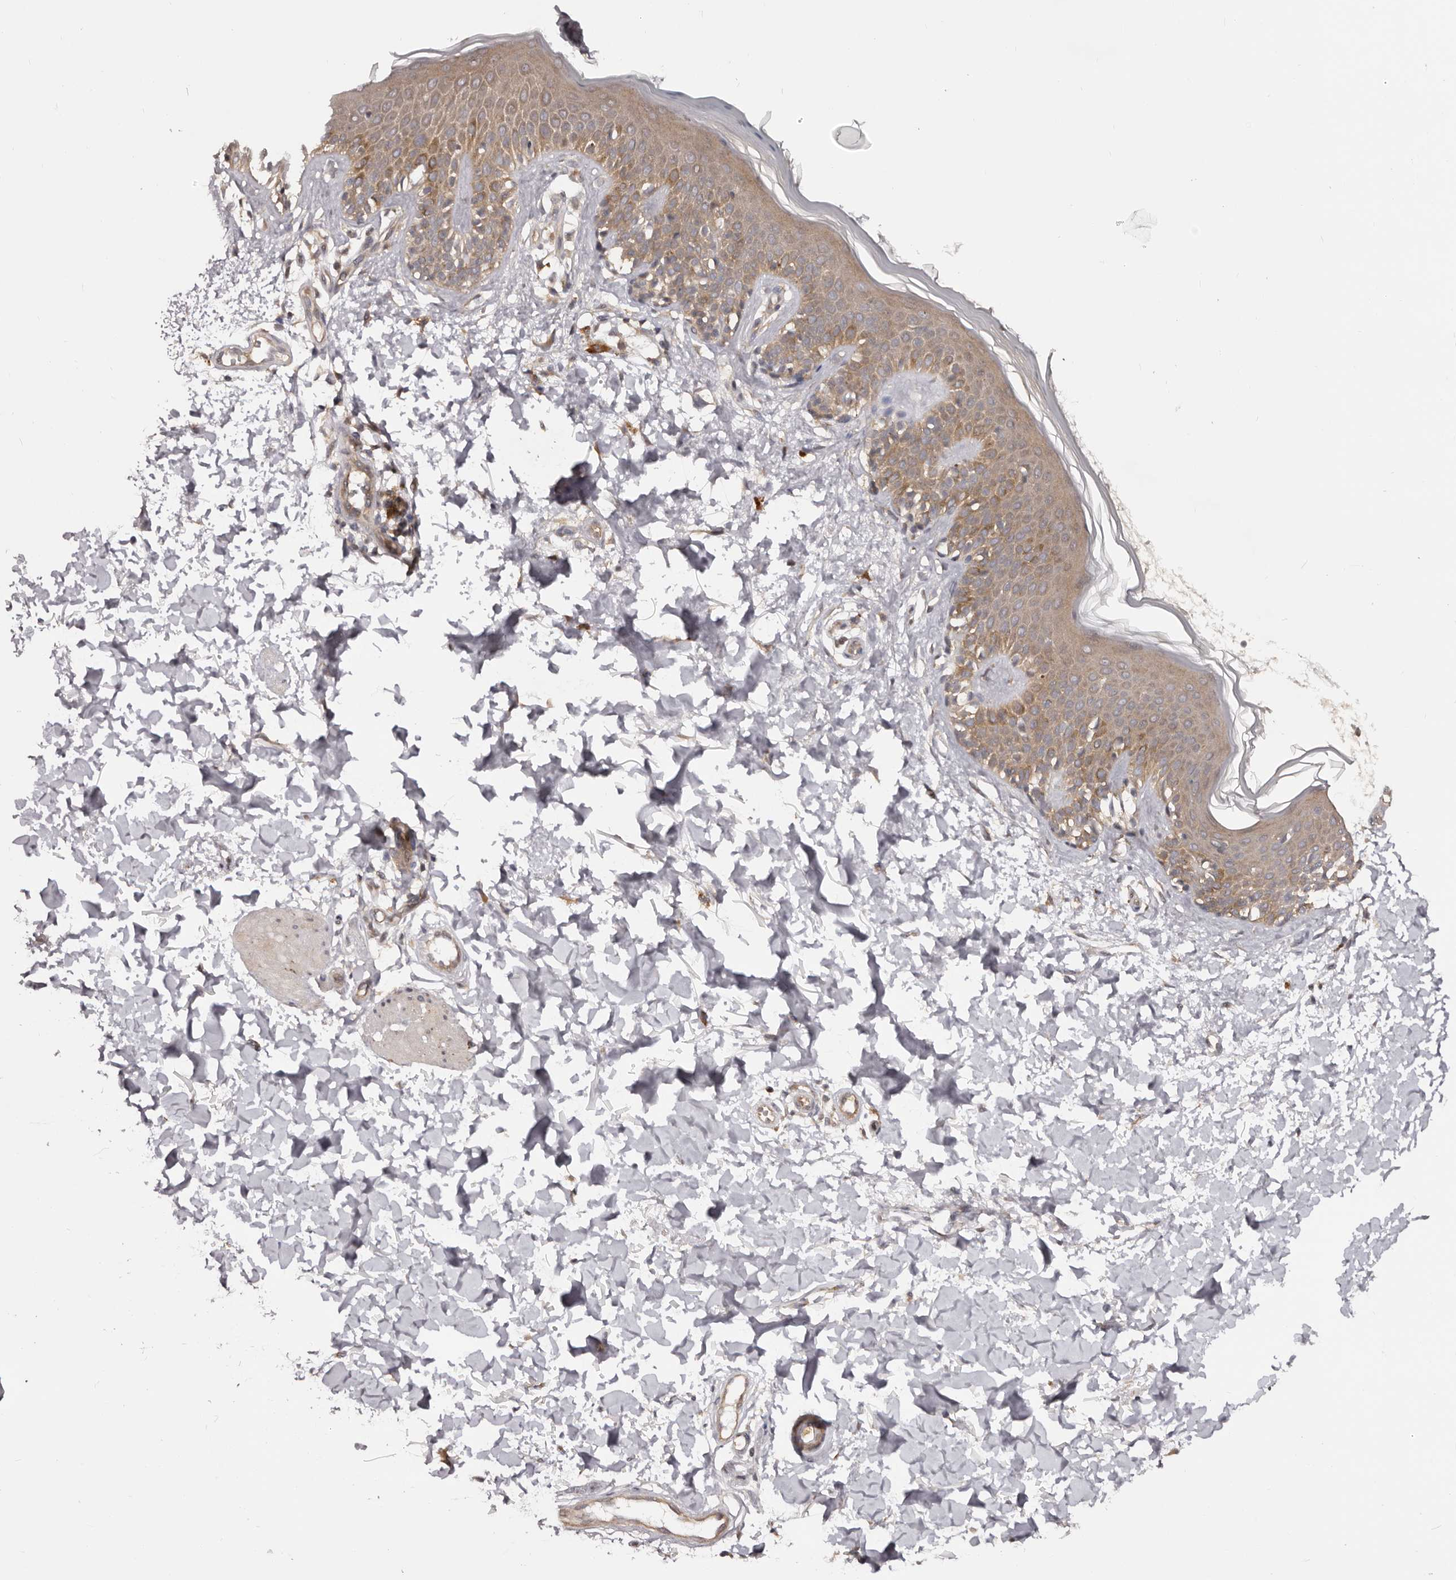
{"staining": {"intensity": "weak", "quantity": ">75%", "location": "cytoplasmic/membranous"}, "tissue": "skin", "cell_type": "Fibroblasts", "image_type": "normal", "snomed": [{"axis": "morphology", "description": "Normal tissue, NOS"}, {"axis": "topography", "description": "Skin"}], "caption": "Skin stained for a protein (brown) shows weak cytoplasmic/membranous positive expression in about >75% of fibroblasts.", "gene": "MDP1", "patient": {"sex": "male", "age": 37}}